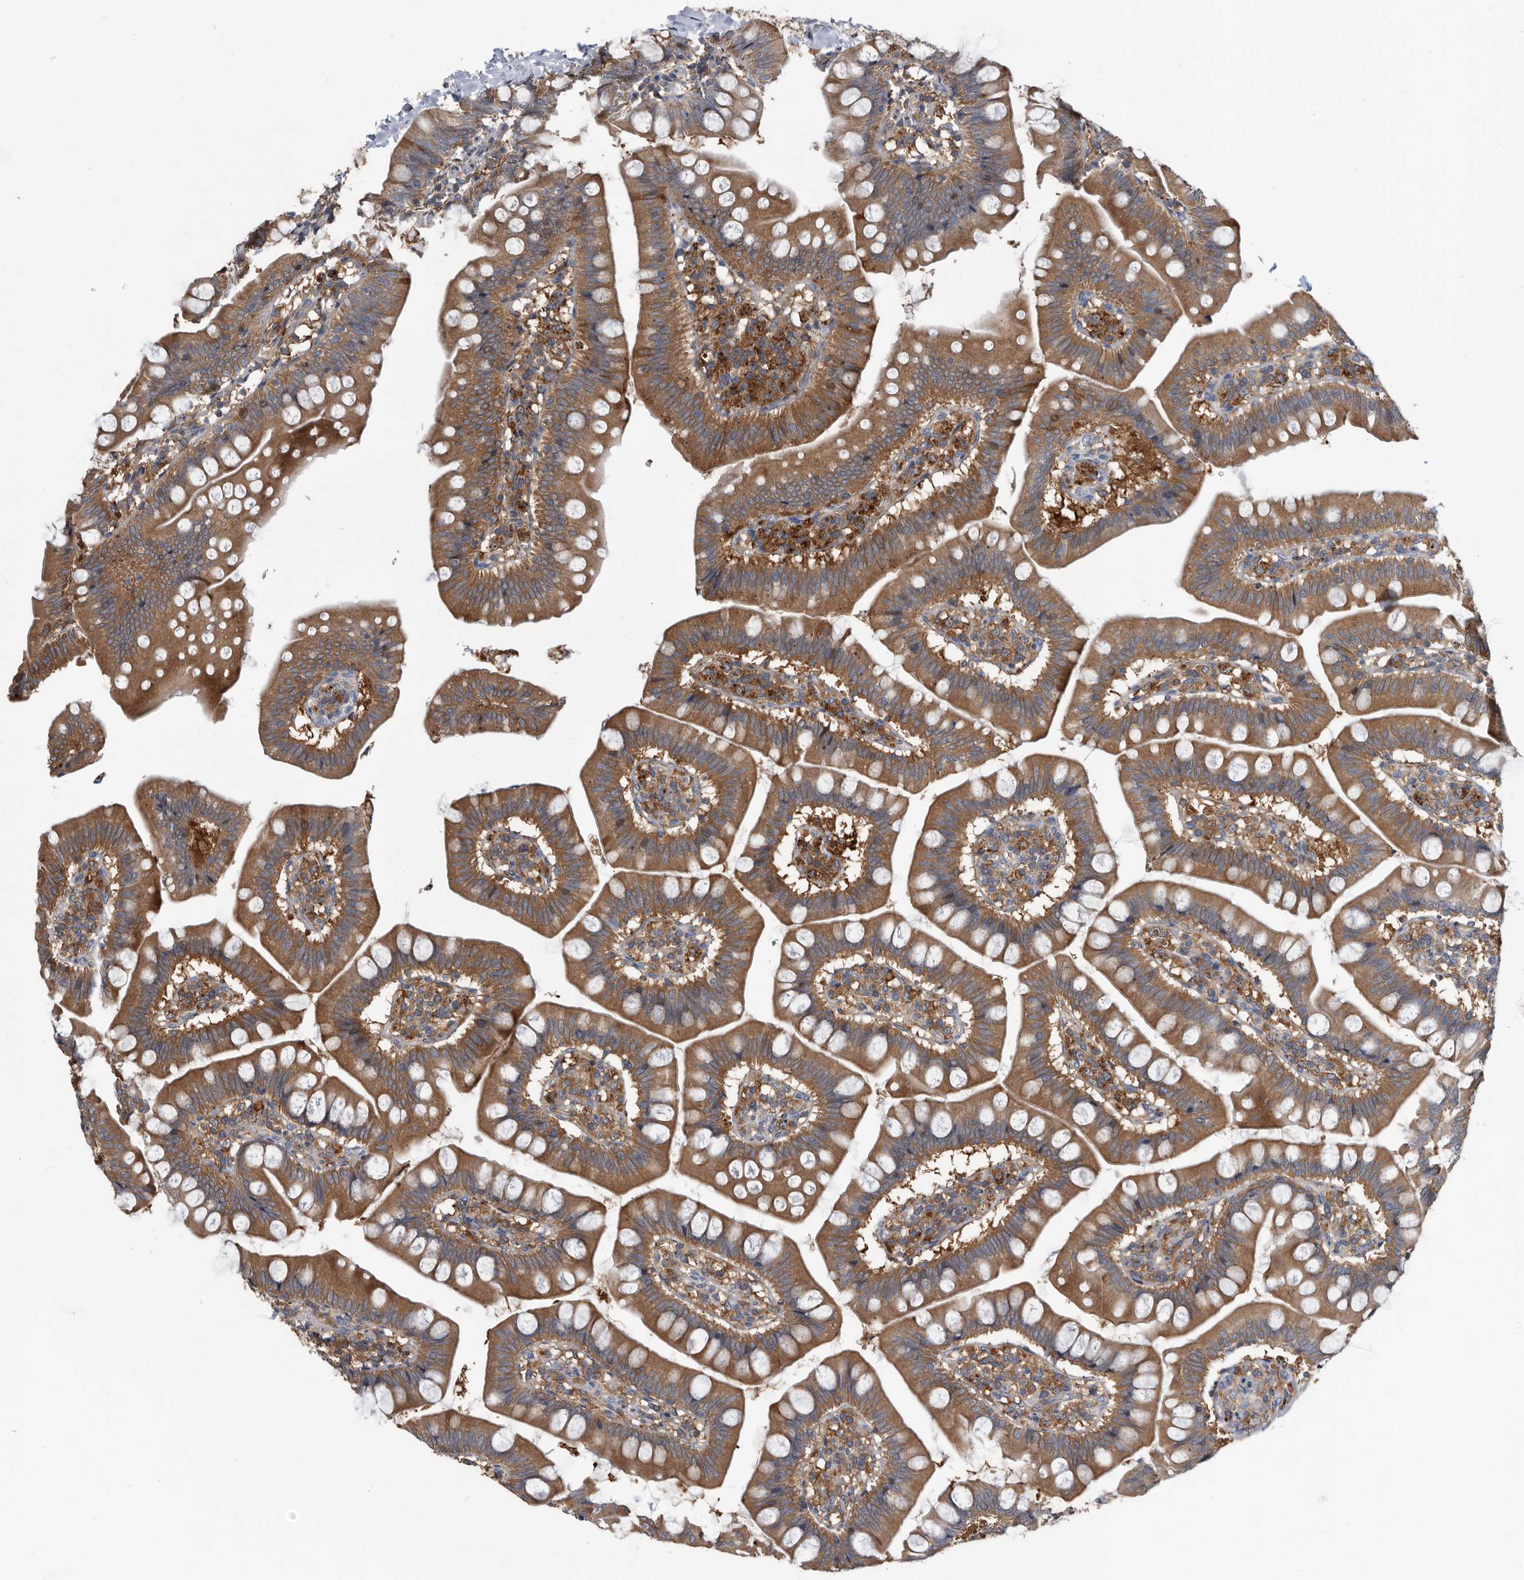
{"staining": {"intensity": "strong", "quantity": ">75%", "location": "cytoplasmic/membranous"}, "tissue": "small intestine", "cell_type": "Glandular cells", "image_type": "normal", "snomed": [{"axis": "morphology", "description": "Normal tissue, NOS"}, {"axis": "topography", "description": "Small intestine"}], "caption": "Protein expression analysis of benign small intestine displays strong cytoplasmic/membranous expression in about >75% of glandular cells.", "gene": "APEH", "patient": {"sex": "male", "age": 7}}